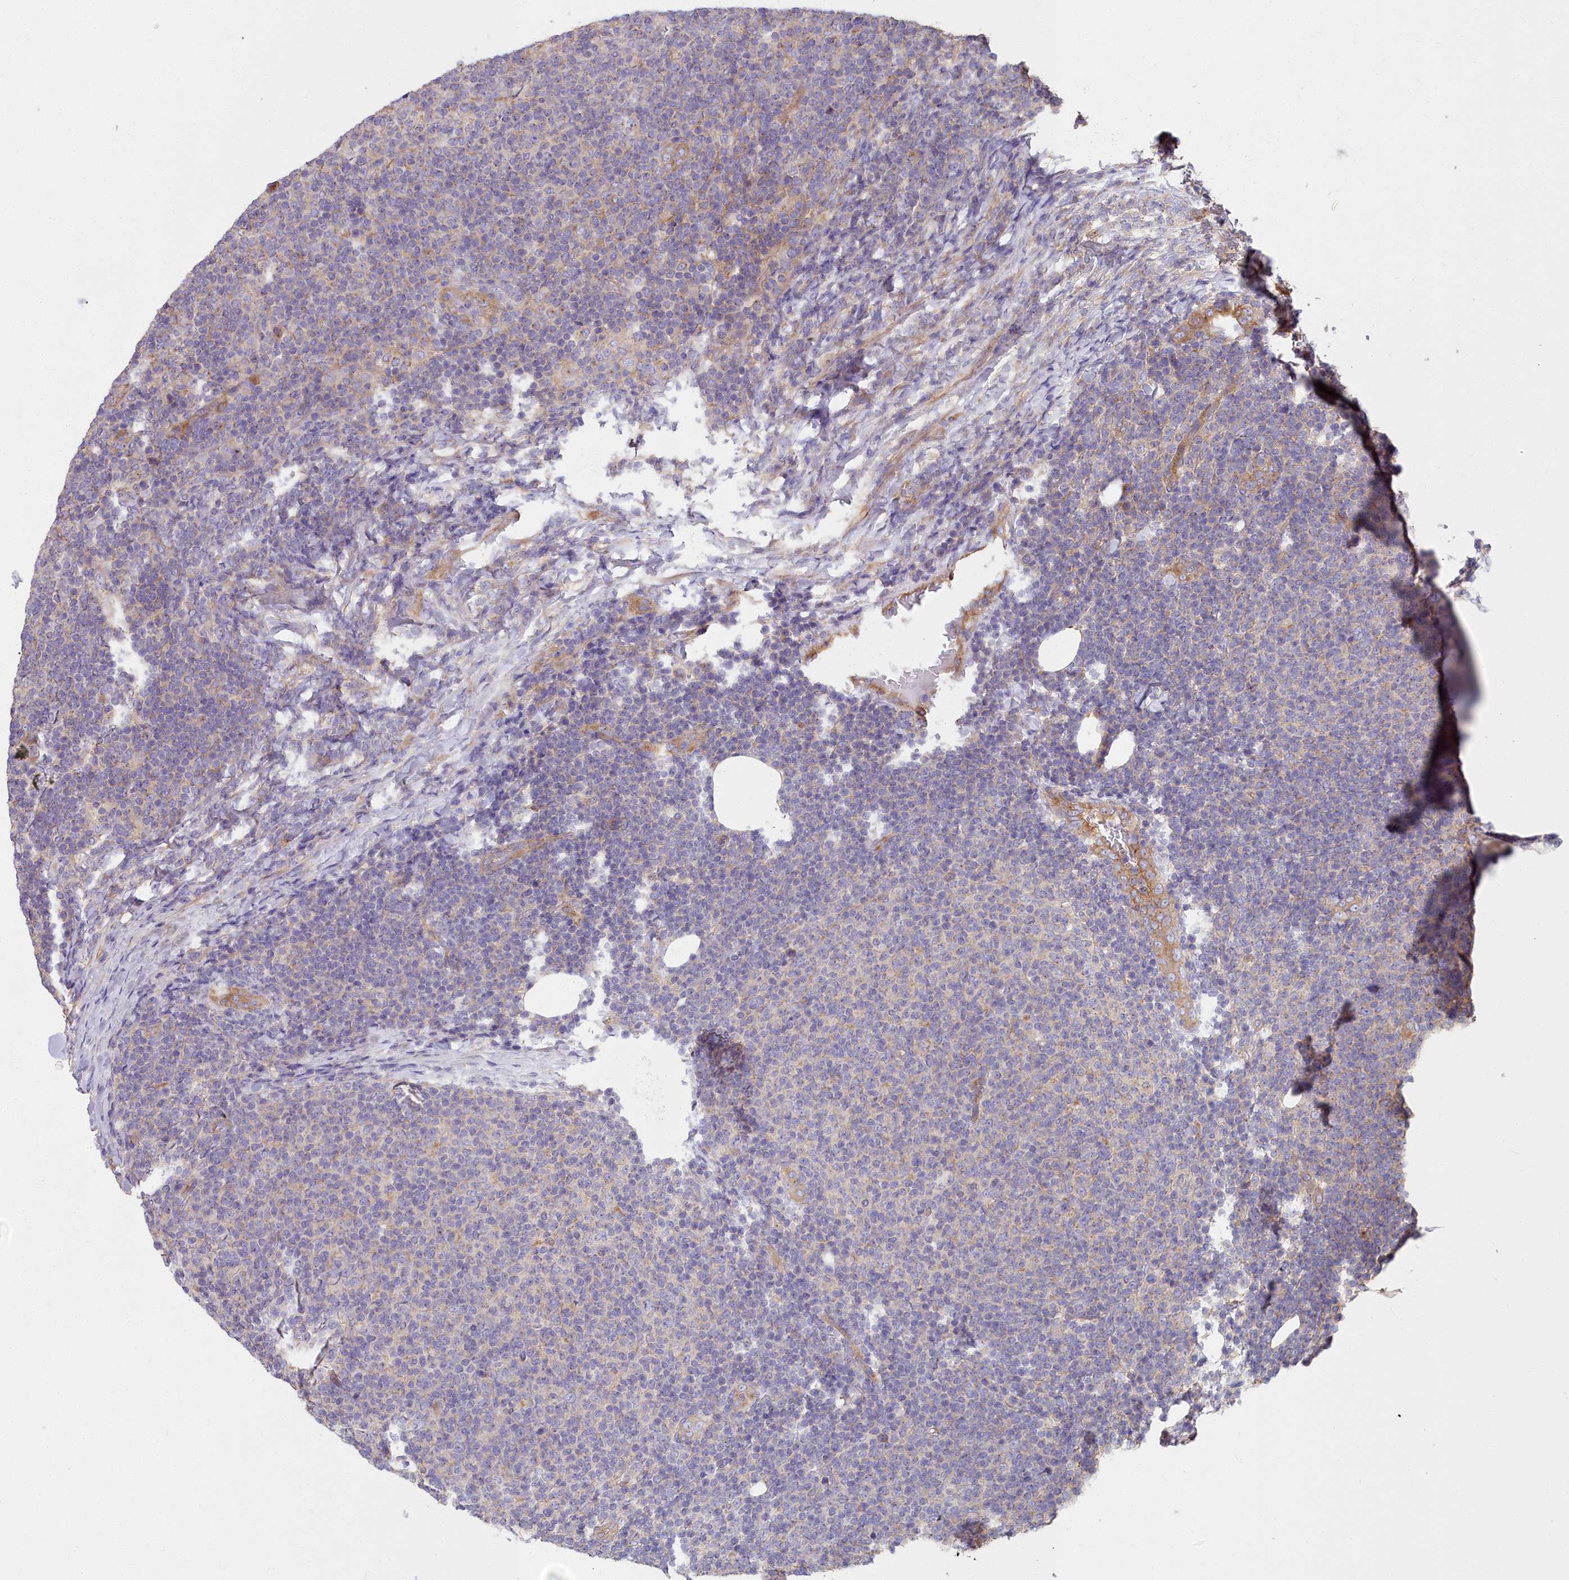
{"staining": {"intensity": "negative", "quantity": "none", "location": "none"}, "tissue": "lymphoma", "cell_type": "Tumor cells", "image_type": "cancer", "snomed": [{"axis": "morphology", "description": "Malignant lymphoma, non-Hodgkin's type, Low grade"}, {"axis": "topography", "description": "Lymph node"}], "caption": "Human lymphoma stained for a protein using immunohistochemistry displays no positivity in tumor cells.", "gene": "DCTN3", "patient": {"sex": "male", "age": 66}}